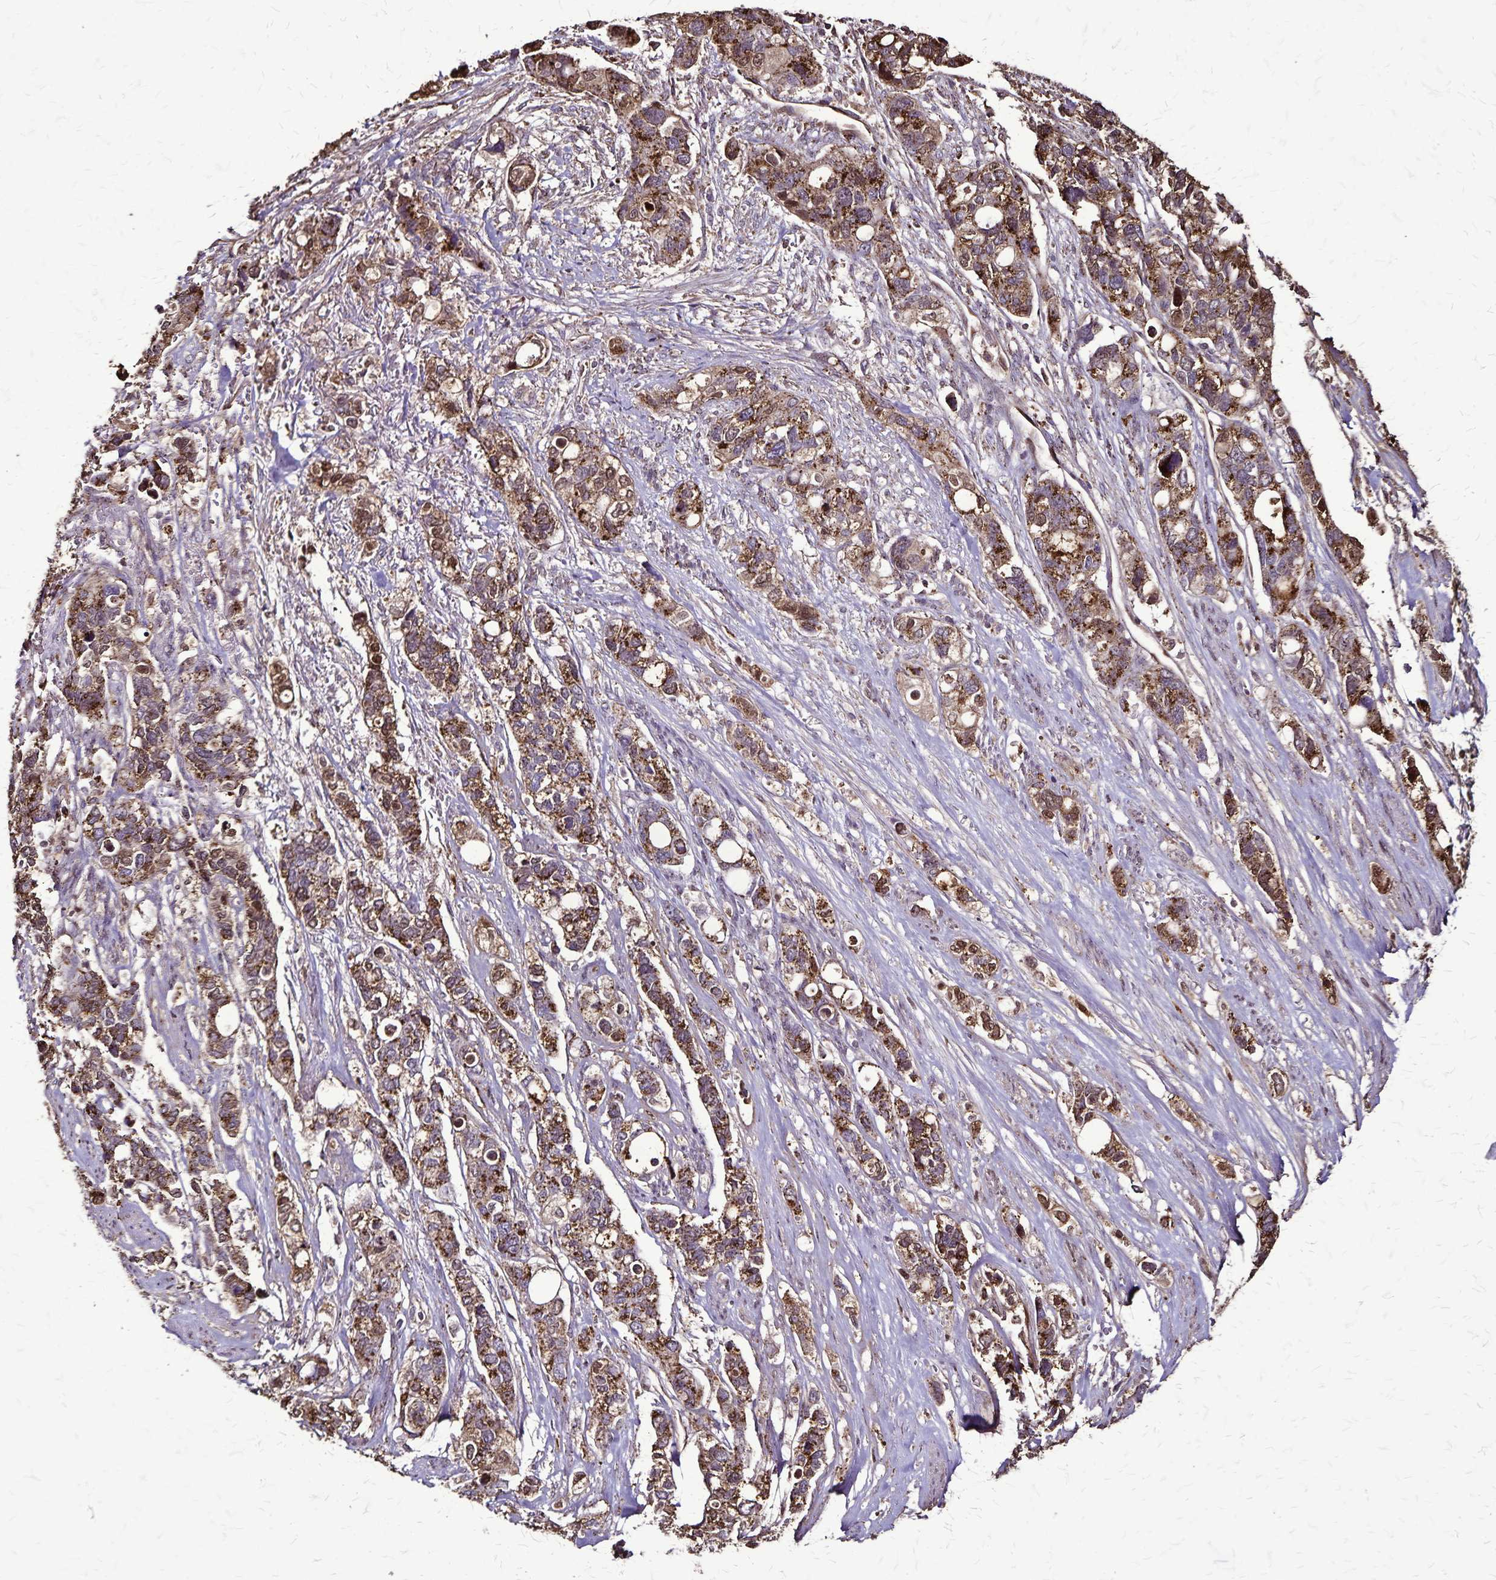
{"staining": {"intensity": "strong", "quantity": ">75%", "location": "cytoplasmic/membranous"}, "tissue": "stomach cancer", "cell_type": "Tumor cells", "image_type": "cancer", "snomed": [{"axis": "morphology", "description": "Adenocarcinoma, NOS"}, {"axis": "topography", "description": "Stomach, upper"}], "caption": "A high-resolution photomicrograph shows IHC staining of adenocarcinoma (stomach), which displays strong cytoplasmic/membranous positivity in about >75% of tumor cells.", "gene": "CHMP1B", "patient": {"sex": "female", "age": 81}}